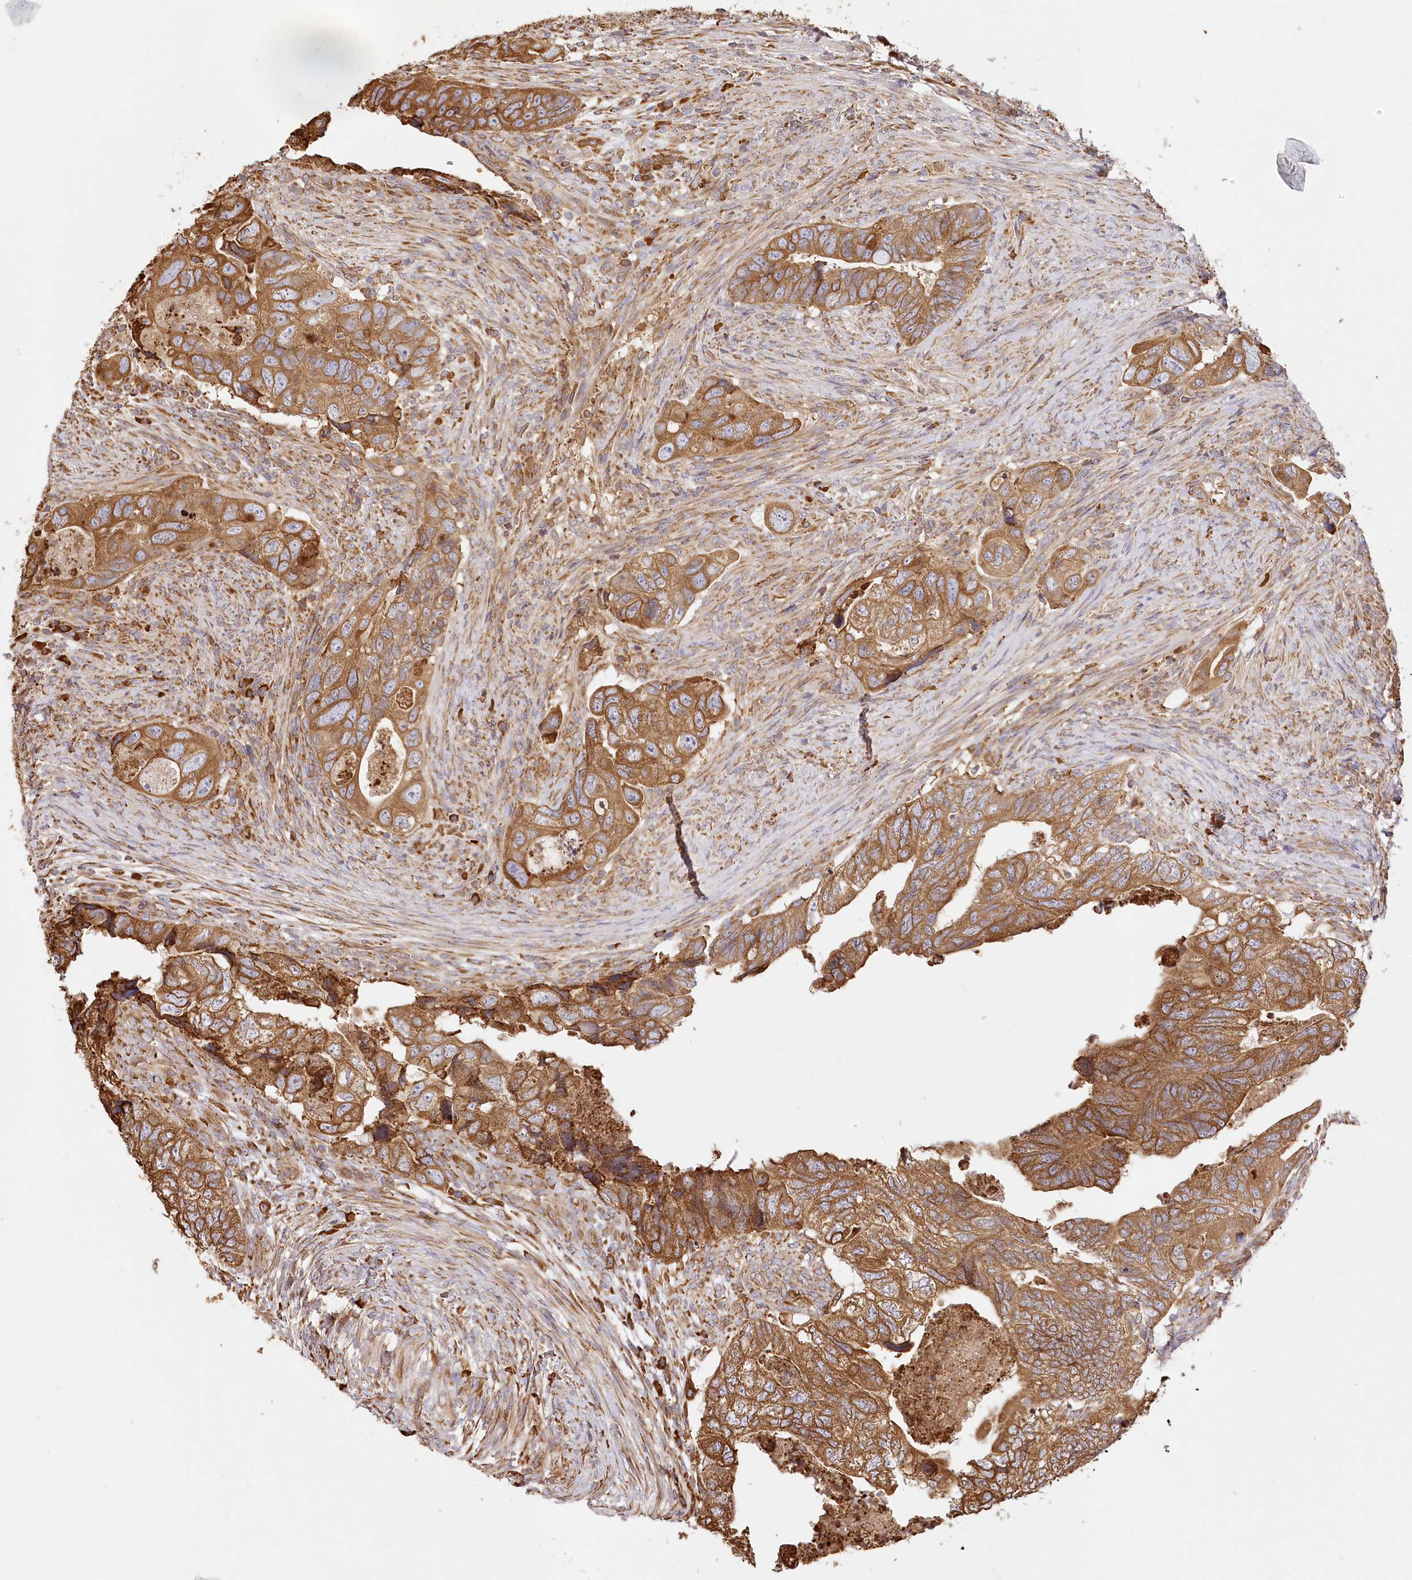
{"staining": {"intensity": "moderate", "quantity": ">75%", "location": "cytoplasmic/membranous"}, "tissue": "colorectal cancer", "cell_type": "Tumor cells", "image_type": "cancer", "snomed": [{"axis": "morphology", "description": "Adenocarcinoma, NOS"}, {"axis": "topography", "description": "Rectum"}], "caption": "Adenocarcinoma (colorectal) tissue displays moderate cytoplasmic/membranous positivity in about >75% of tumor cells", "gene": "ACAP2", "patient": {"sex": "male", "age": 63}}